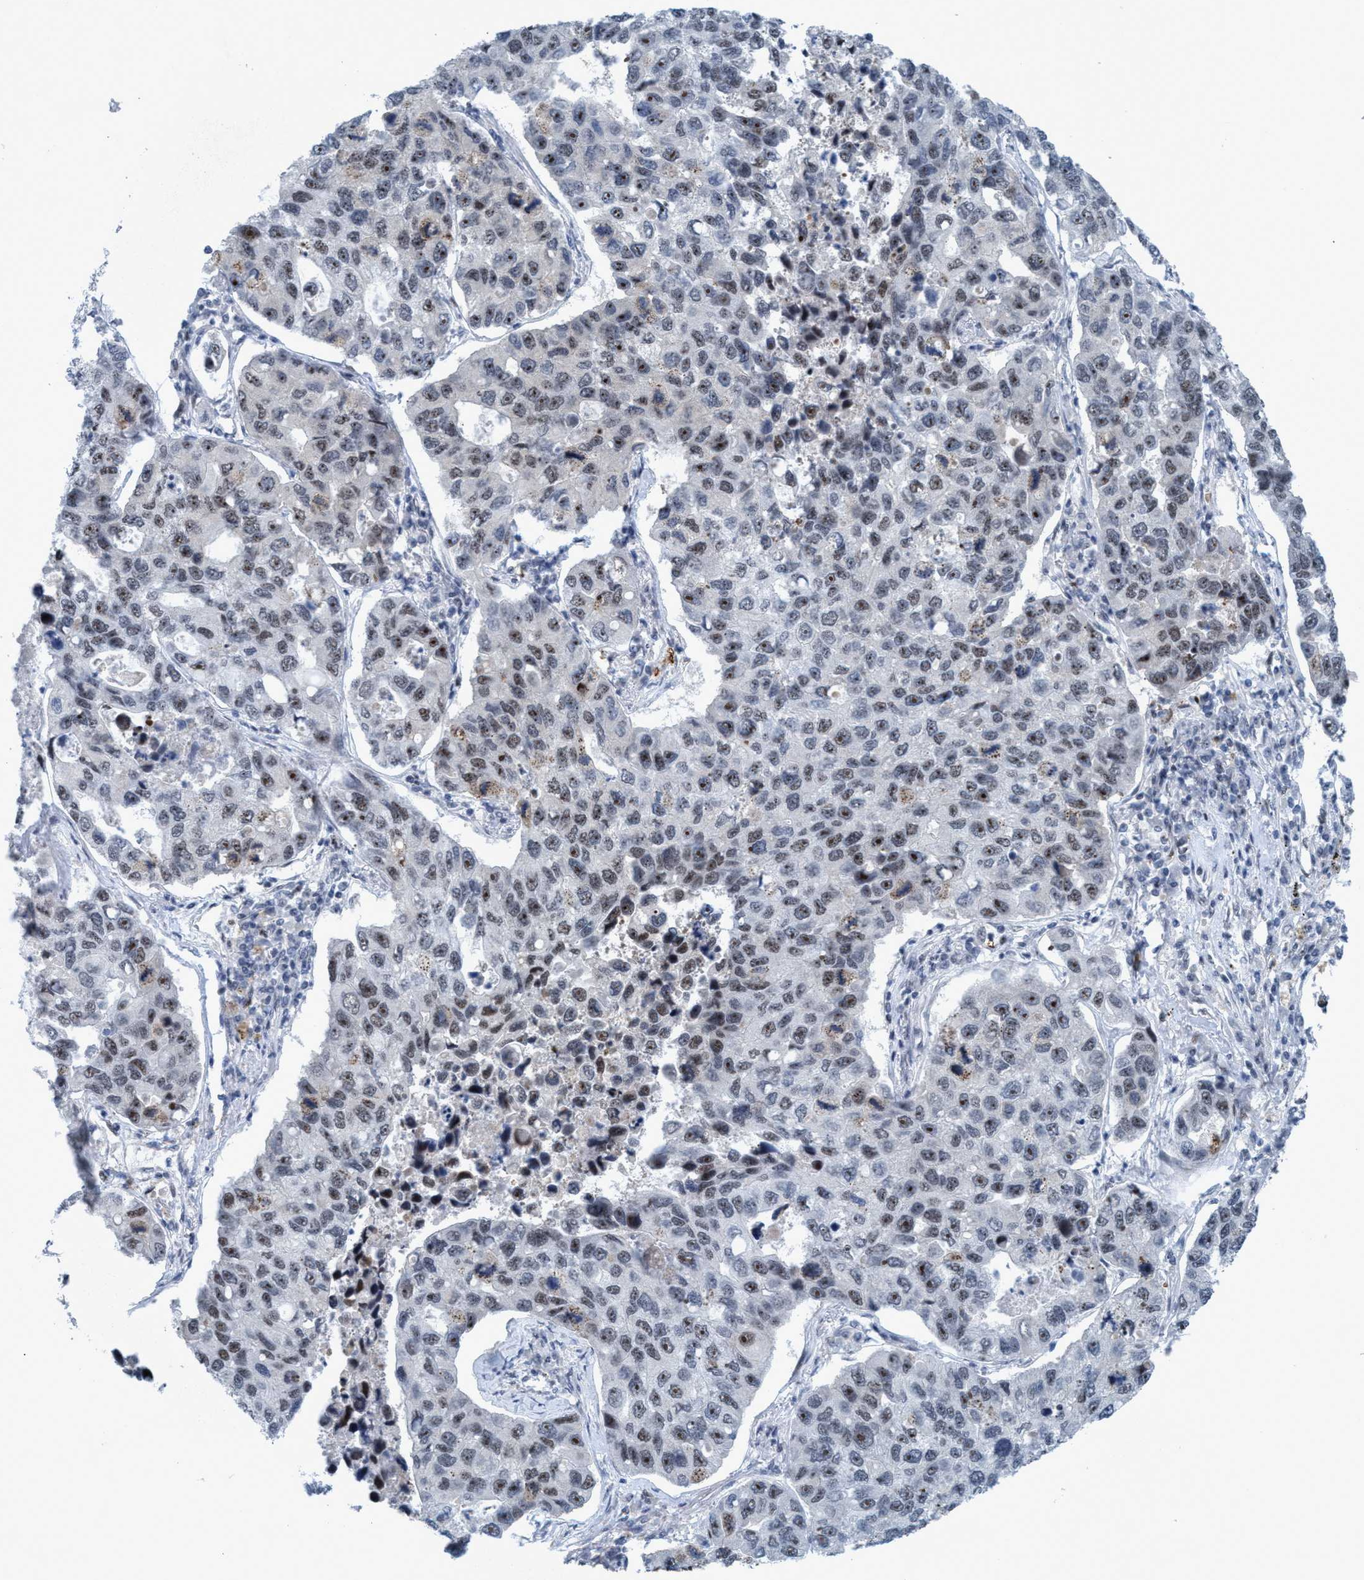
{"staining": {"intensity": "weak", "quantity": ">75%", "location": "nuclear"}, "tissue": "lung cancer", "cell_type": "Tumor cells", "image_type": "cancer", "snomed": [{"axis": "morphology", "description": "Adenocarcinoma, NOS"}, {"axis": "topography", "description": "Lung"}], "caption": "Immunohistochemical staining of human lung cancer (adenocarcinoma) displays low levels of weak nuclear positivity in about >75% of tumor cells.", "gene": "CWC27", "patient": {"sex": "male", "age": 64}}